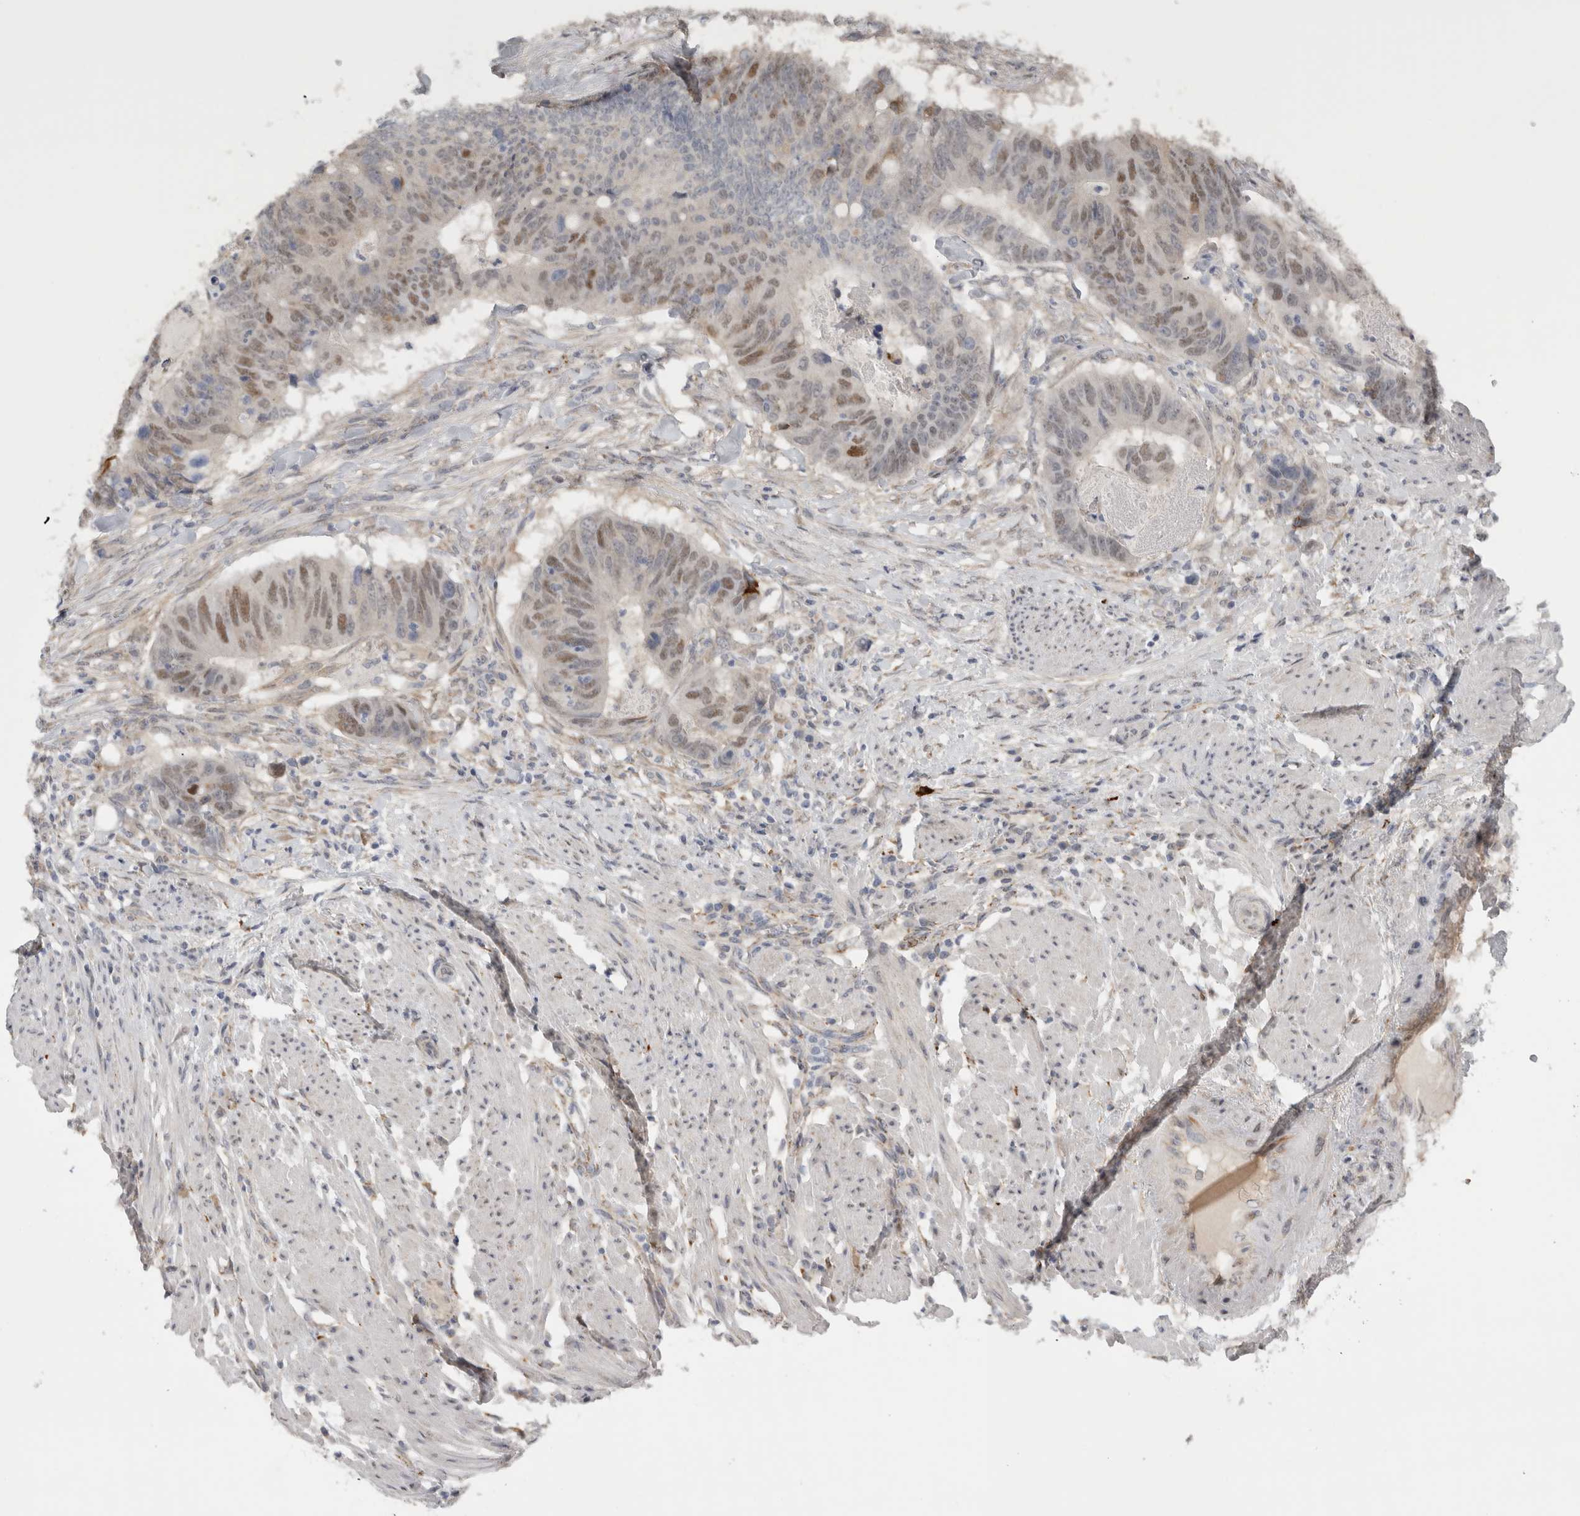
{"staining": {"intensity": "weak", "quantity": "25%-75%", "location": "nuclear"}, "tissue": "colorectal cancer", "cell_type": "Tumor cells", "image_type": "cancer", "snomed": [{"axis": "morphology", "description": "Adenocarcinoma, NOS"}, {"axis": "topography", "description": "Colon"}], "caption": "Immunohistochemical staining of adenocarcinoma (colorectal) exhibits weak nuclear protein staining in approximately 25%-75% of tumor cells.", "gene": "DYRK2", "patient": {"sex": "male", "age": 56}}